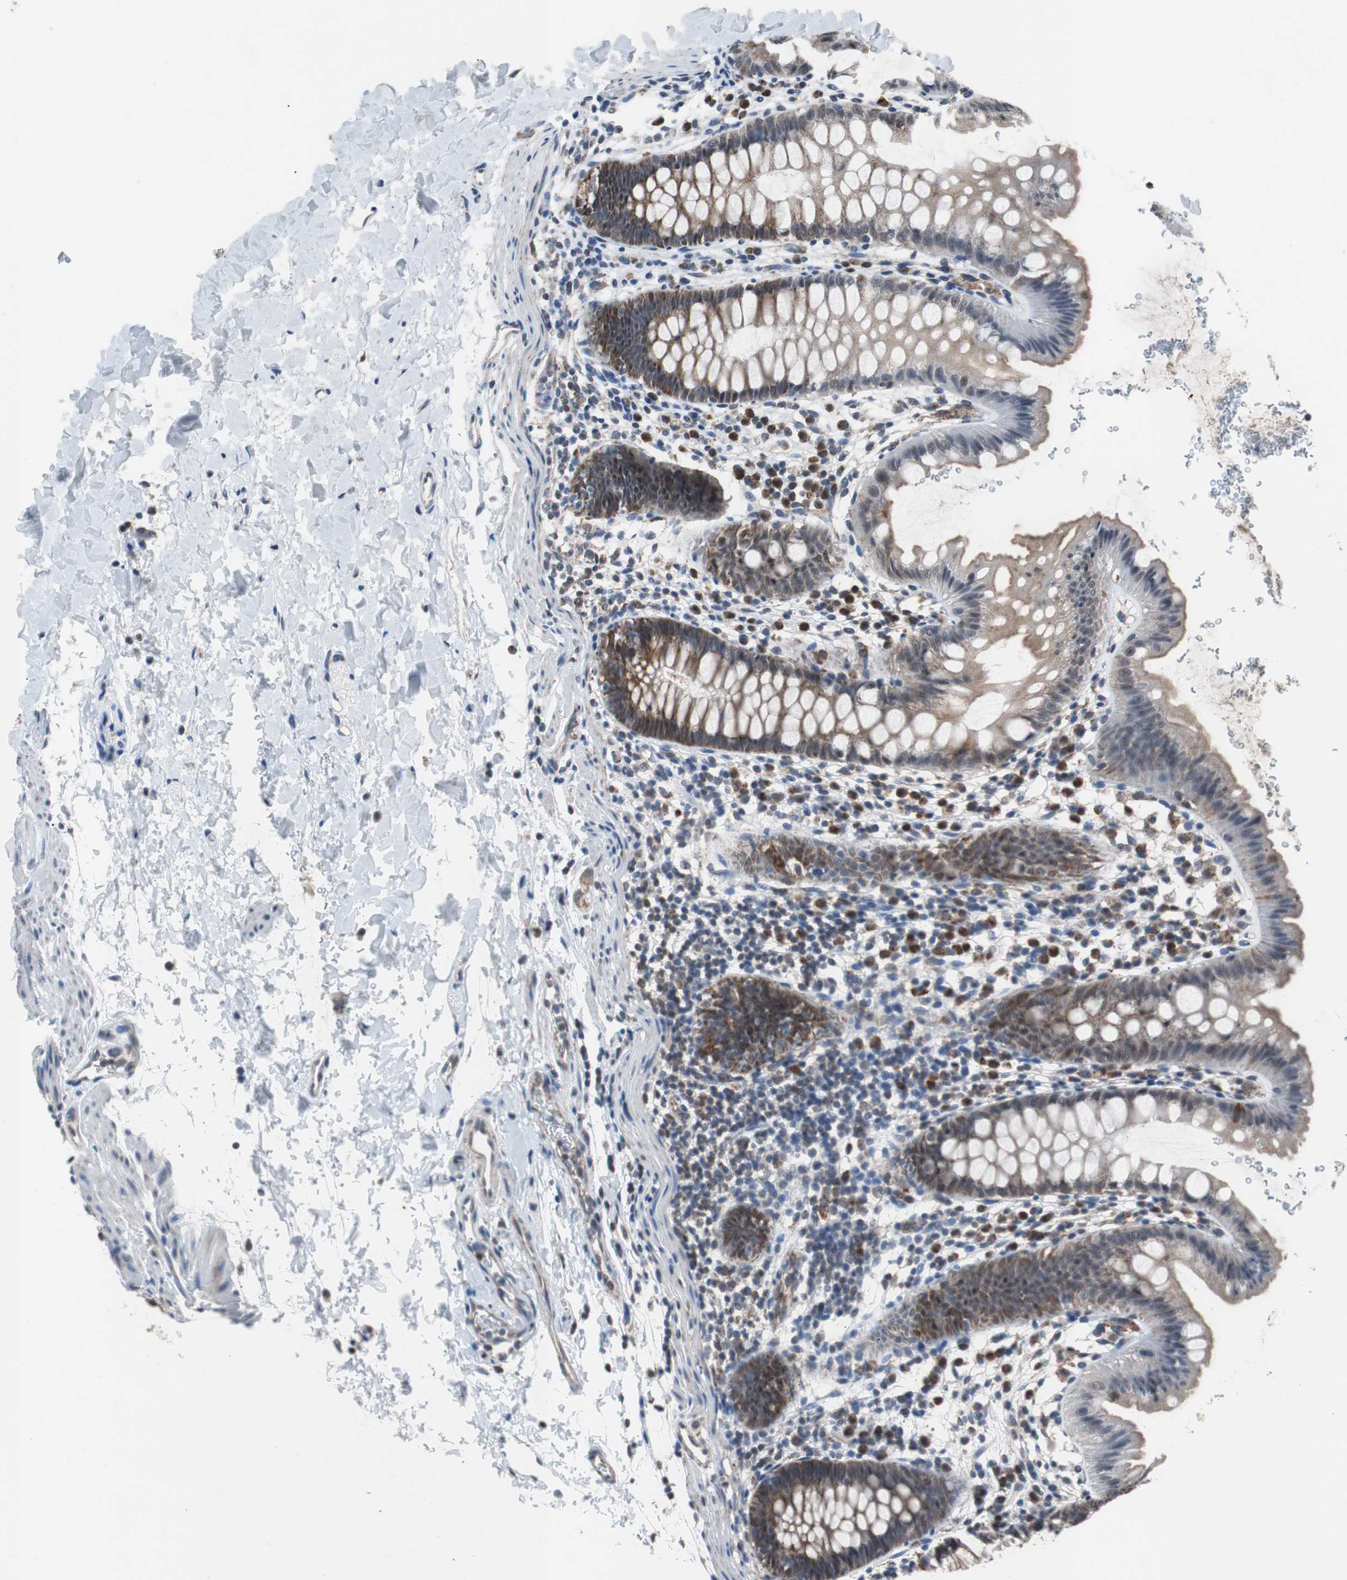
{"staining": {"intensity": "strong", "quantity": ">75%", "location": "cytoplasmic/membranous"}, "tissue": "rectum", "cell_type": "Glandular cells", "image_type": "normal", "snomed": [{"axis": "morphology", "description": "Normal tissue, NOS"}, {"axis": "topography", "description": "Rectum"}], "caption": "The immunohistochemical stain shows strong cytoplasmic/membranous expression in glandular cells of normal rectum. (Stains: DAB in brown, nuclei in blue, Microscopy: brightfield microscopy at high magnification).", "gene": "PITRM1", "patient": {"sex": "female", "age": 24}}